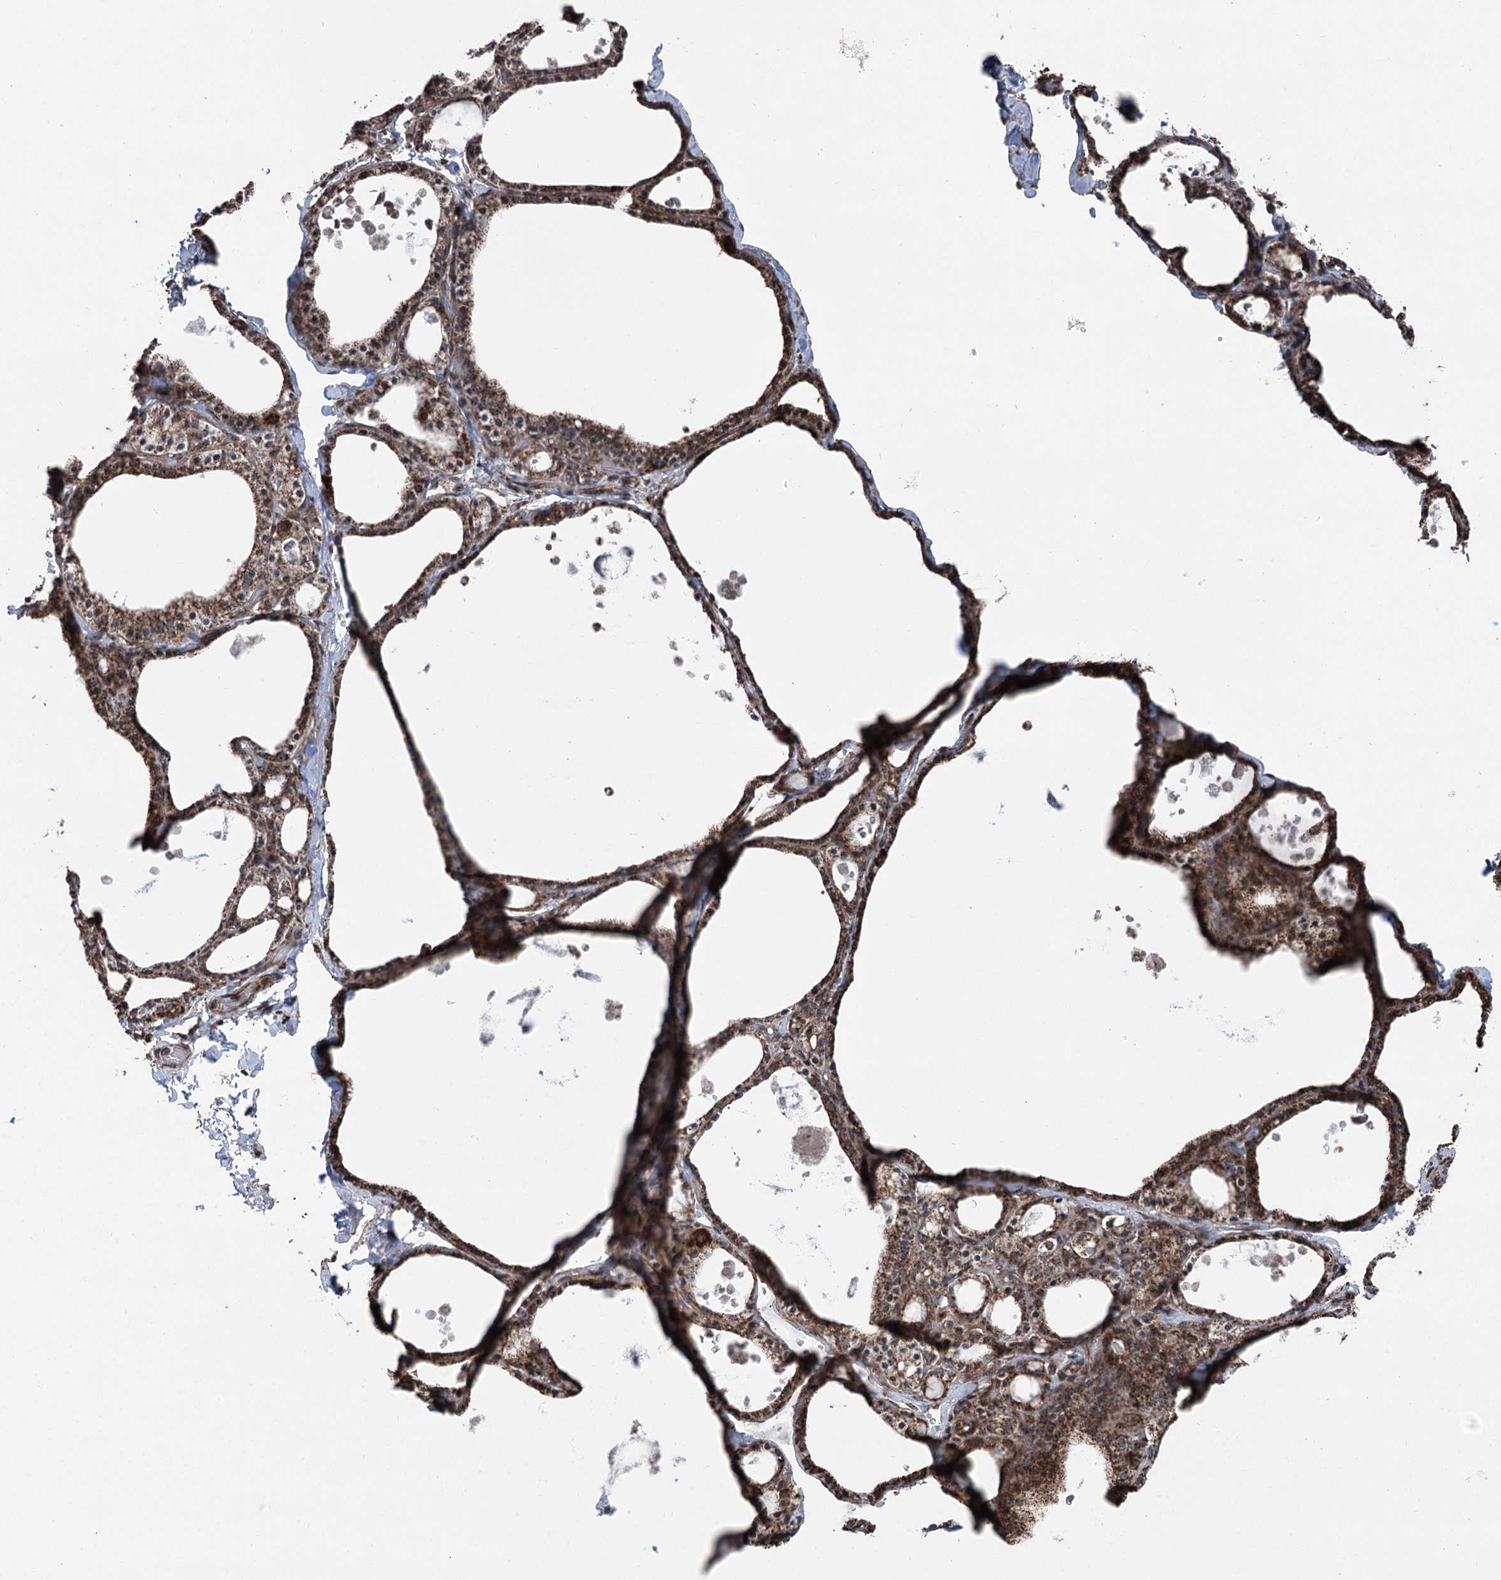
{"staining": {"intensity": "strong", "quantity": ">75%", "location": "cytoplasmic/membranous"}, "tissue": "thyroid gland", "cell_type": "Glandular cells", "image_type": "normal", "snomed": [{"axis": "morphology", "description": "Normal tissue, NOS"}, {"axis": "topography", "description": "Thyroid gland"}], "caption": "IHC image of unremarkable thyroid gland: human thyroid gland stained using immunohistochemistry (IHC) exhibits high levels of strong protein expression localized specifically in the cytoplasmic/membranous of glandular cells, appearing as a cytoplasmic/membranous brown color.", "gene": "STEEP1", "patient": {"sex": "male", "age": 56}}